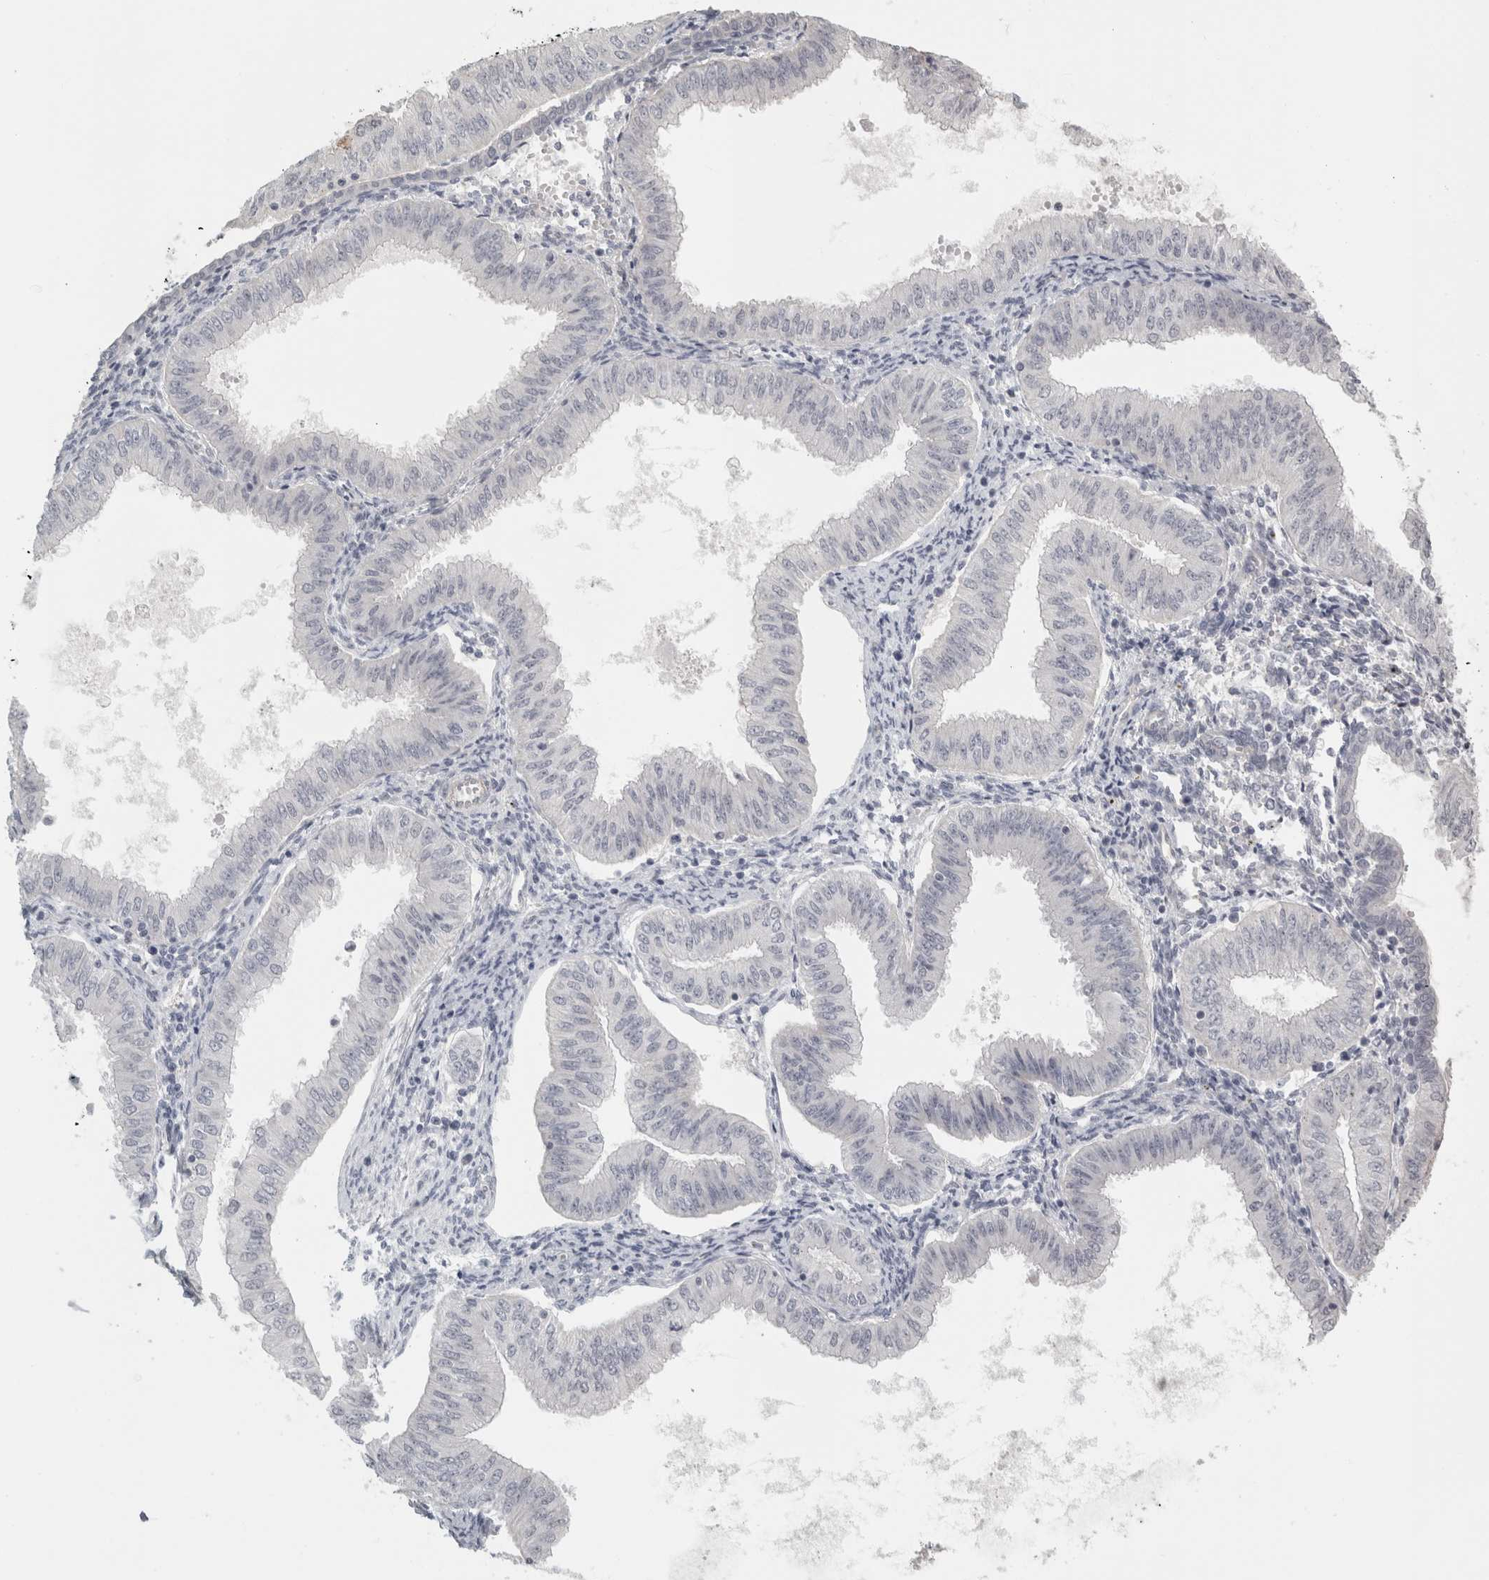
{"staining": {"intensity": "negative", "quantity": "none", "location": "none"}, "tissue": "endometrial cancer", "cell_type": "Tumor cells", "image_type": "cancer", "snomed": [{"axis": "morphology", "description": "Normal tissue, NOS"}, {"axis": "morphology", "description": "Adenocarcinoma, NOS"}, {"axis": "topography", "description": "Endometrium"}], "caption": "The immunohistochemistry (IHC) micrograph has no significant positivity in tumor cells of adenocarcinoma (endometrial) tissue.", "gene": "FBLIM1", "patient": {"sex": "female", "age": 53}}